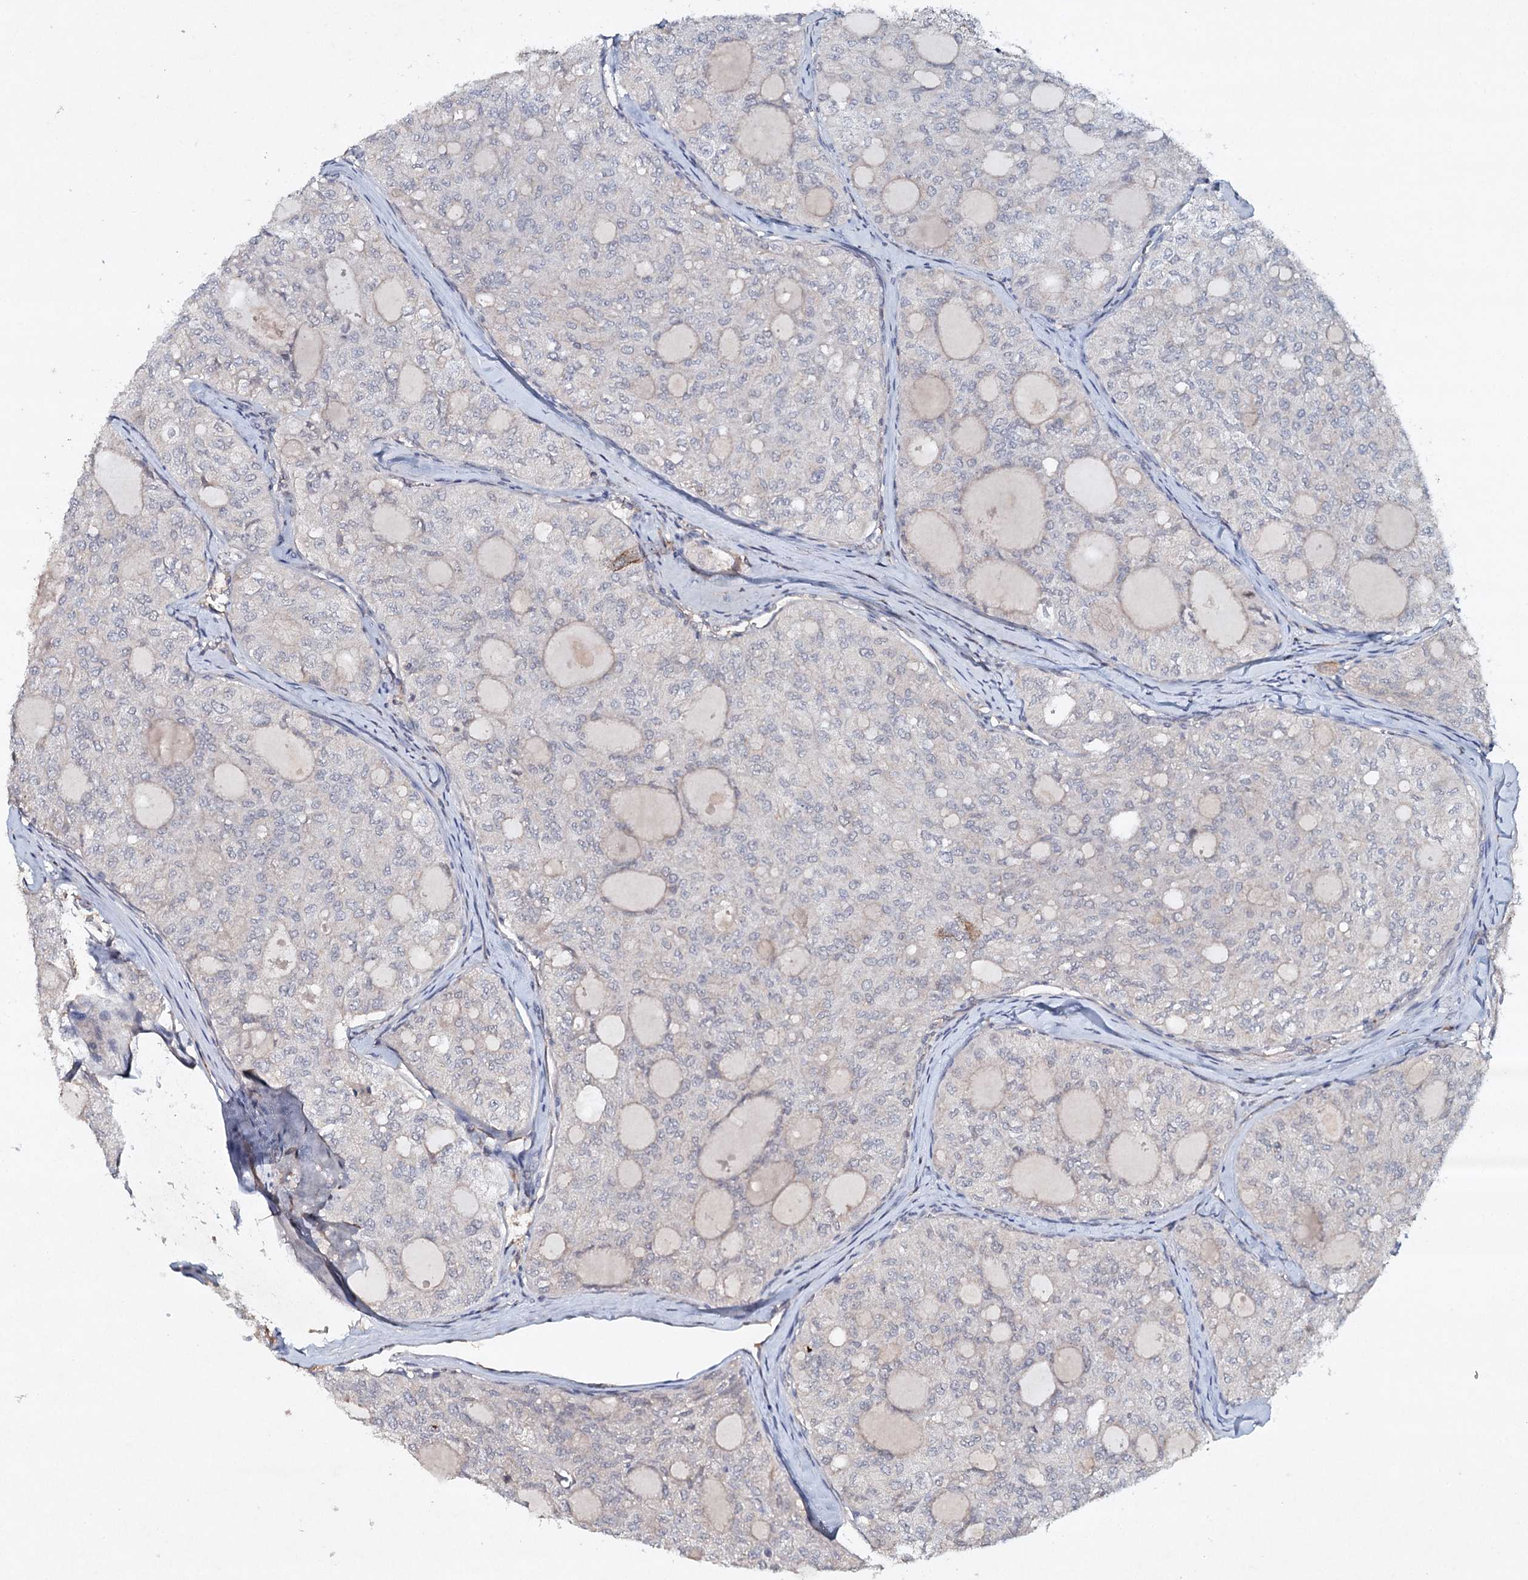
{"staining": {"intensity": "negative", "quantity": "none", "location": "none"}, "tissue": "thyroid cancer", "cell_type": "Tumor cells", "image_type": "cancer", "snomed": [{"axis": "morphology", "description": "Follicular adenoma carcinoma, NOS"}, {"axis": "topography", "description": "Thyroid gland"}], "caption": "Micrograph shows no significant protein positivity in tumor cells of thyroid cancer.", "gene": "SYNPO", "patient": {"sex": "male", "age": 75}}